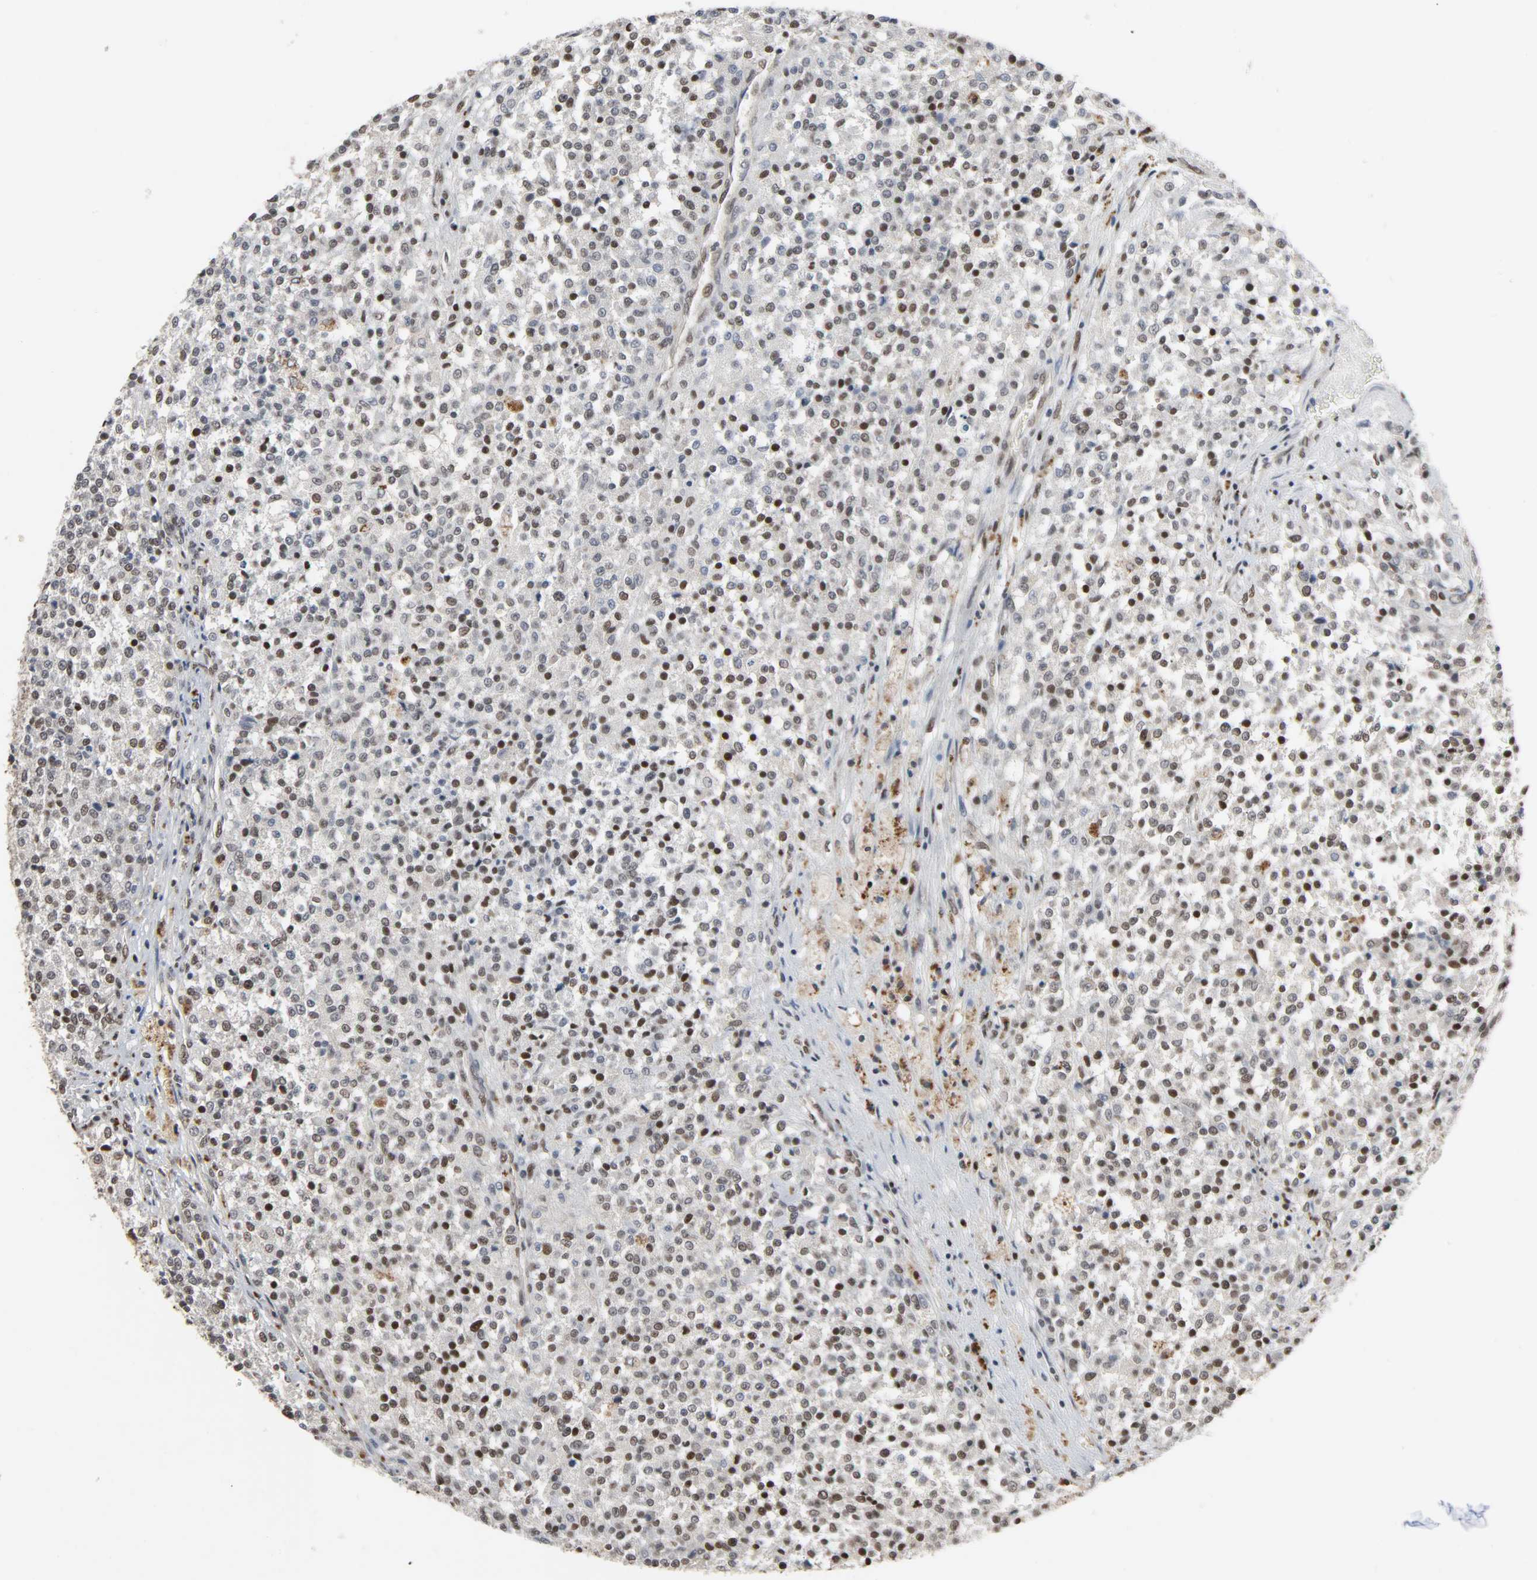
{"staining": {"intensity": "weak", "quantity": "<25%", "location": "nuclear"}, "tissue": "testis cancer", "cell_type": "Tumor cells", "image_type": "cancer", "snomed": [{"axis": "morphology", "description": "Seminoma, NOS"}, {"axis": "topography", "description": "Testis"}], "caption": "Immunohistochemical staining of human testis seminoma demonstrates no significant positivity in tumor cells.", "gene": "DAZAP1", "patient": {"sex": "male", "age": 59}}